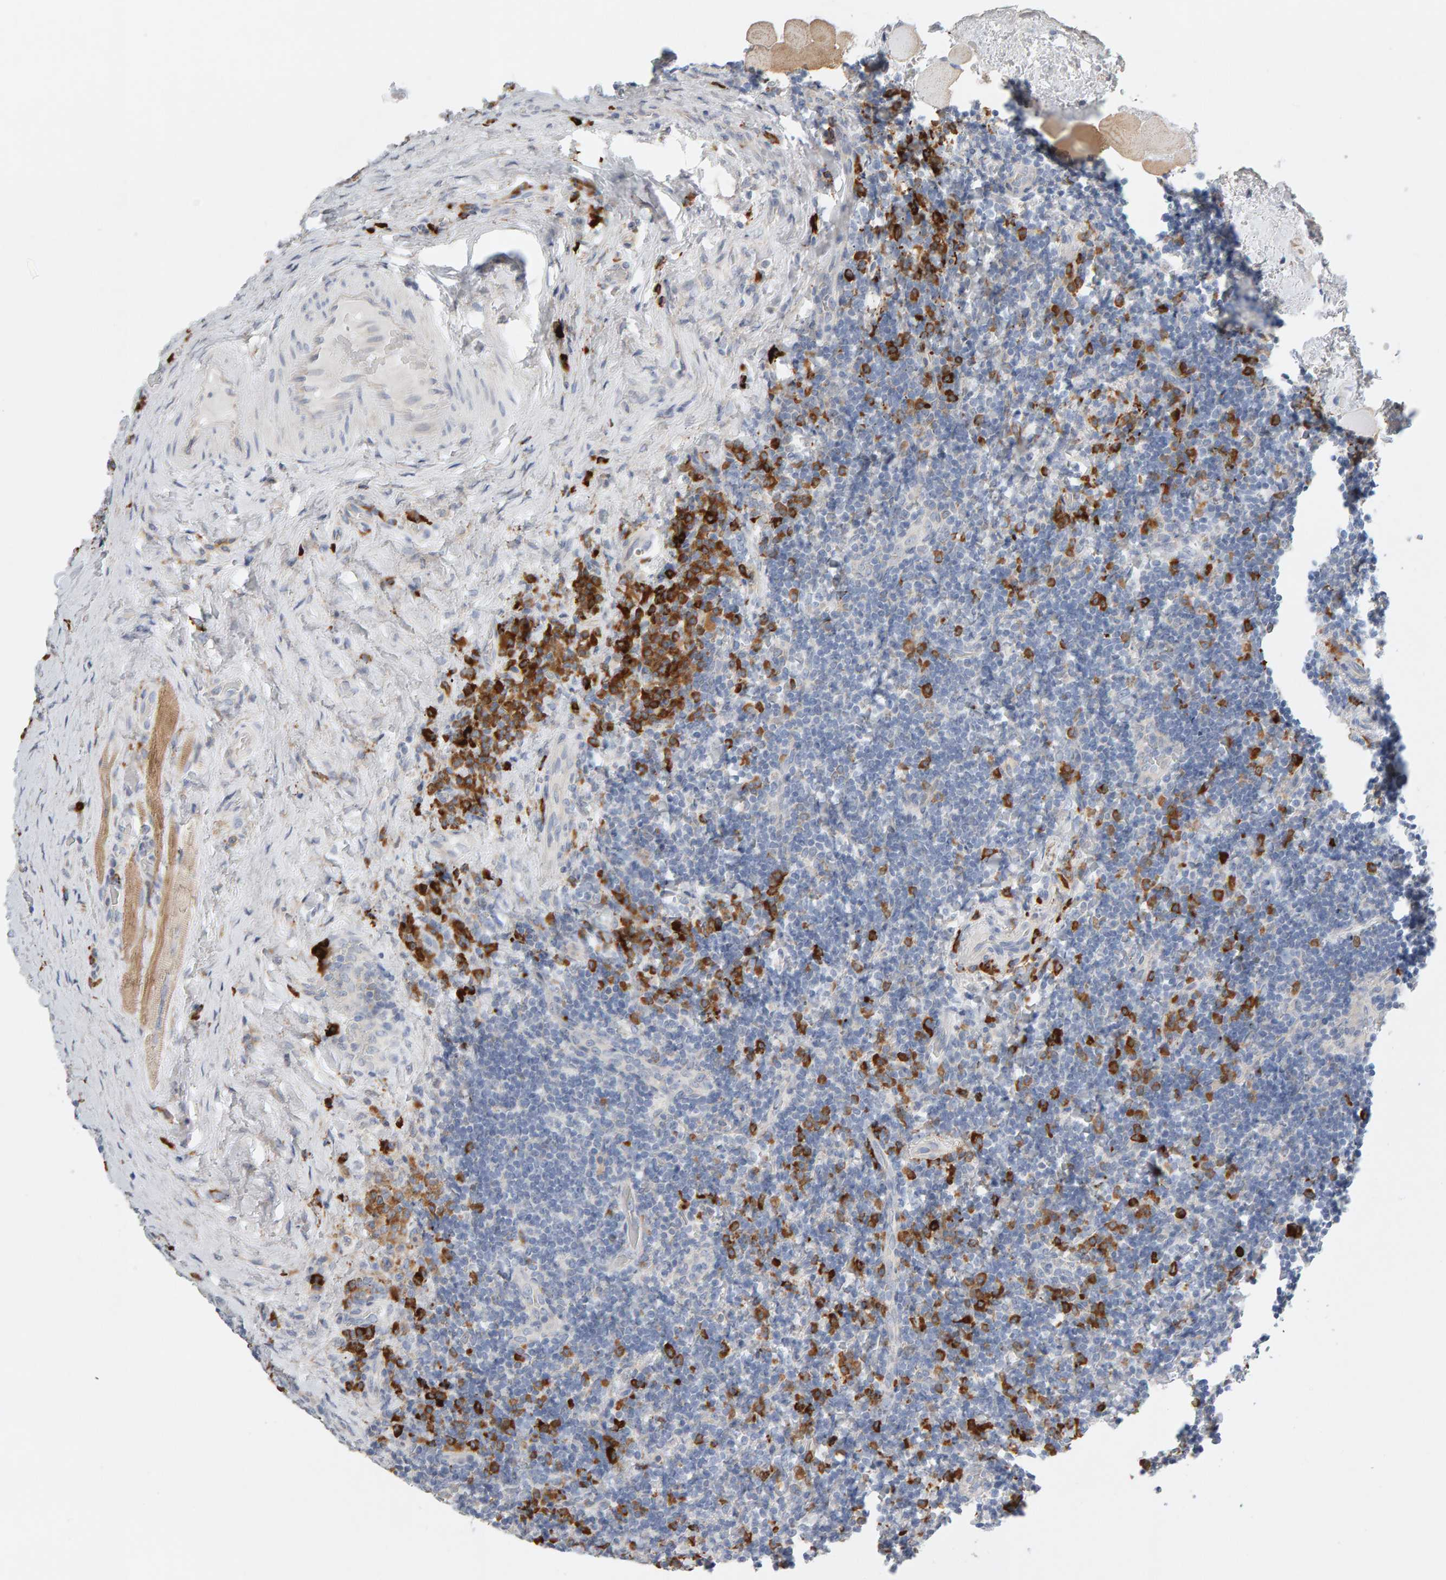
{"staining": {"intensity": "negative", "quantity": "none", "location": "none"}, "tissue": "lymphoma", "cell_type": "Tumor cells", "image_type": "cancer", "snomed": [{"axis": "morphology", "description": "Malignant lymphoma, non-Hodgkin's type, High grade"}, {"axis": "topography", "description": "Tonsil"}], "caption": "The image shows no staining of tumor cells in lymphoma.", "gene": "ENGASE", "patient": {"sex": "female", "age": 36}}